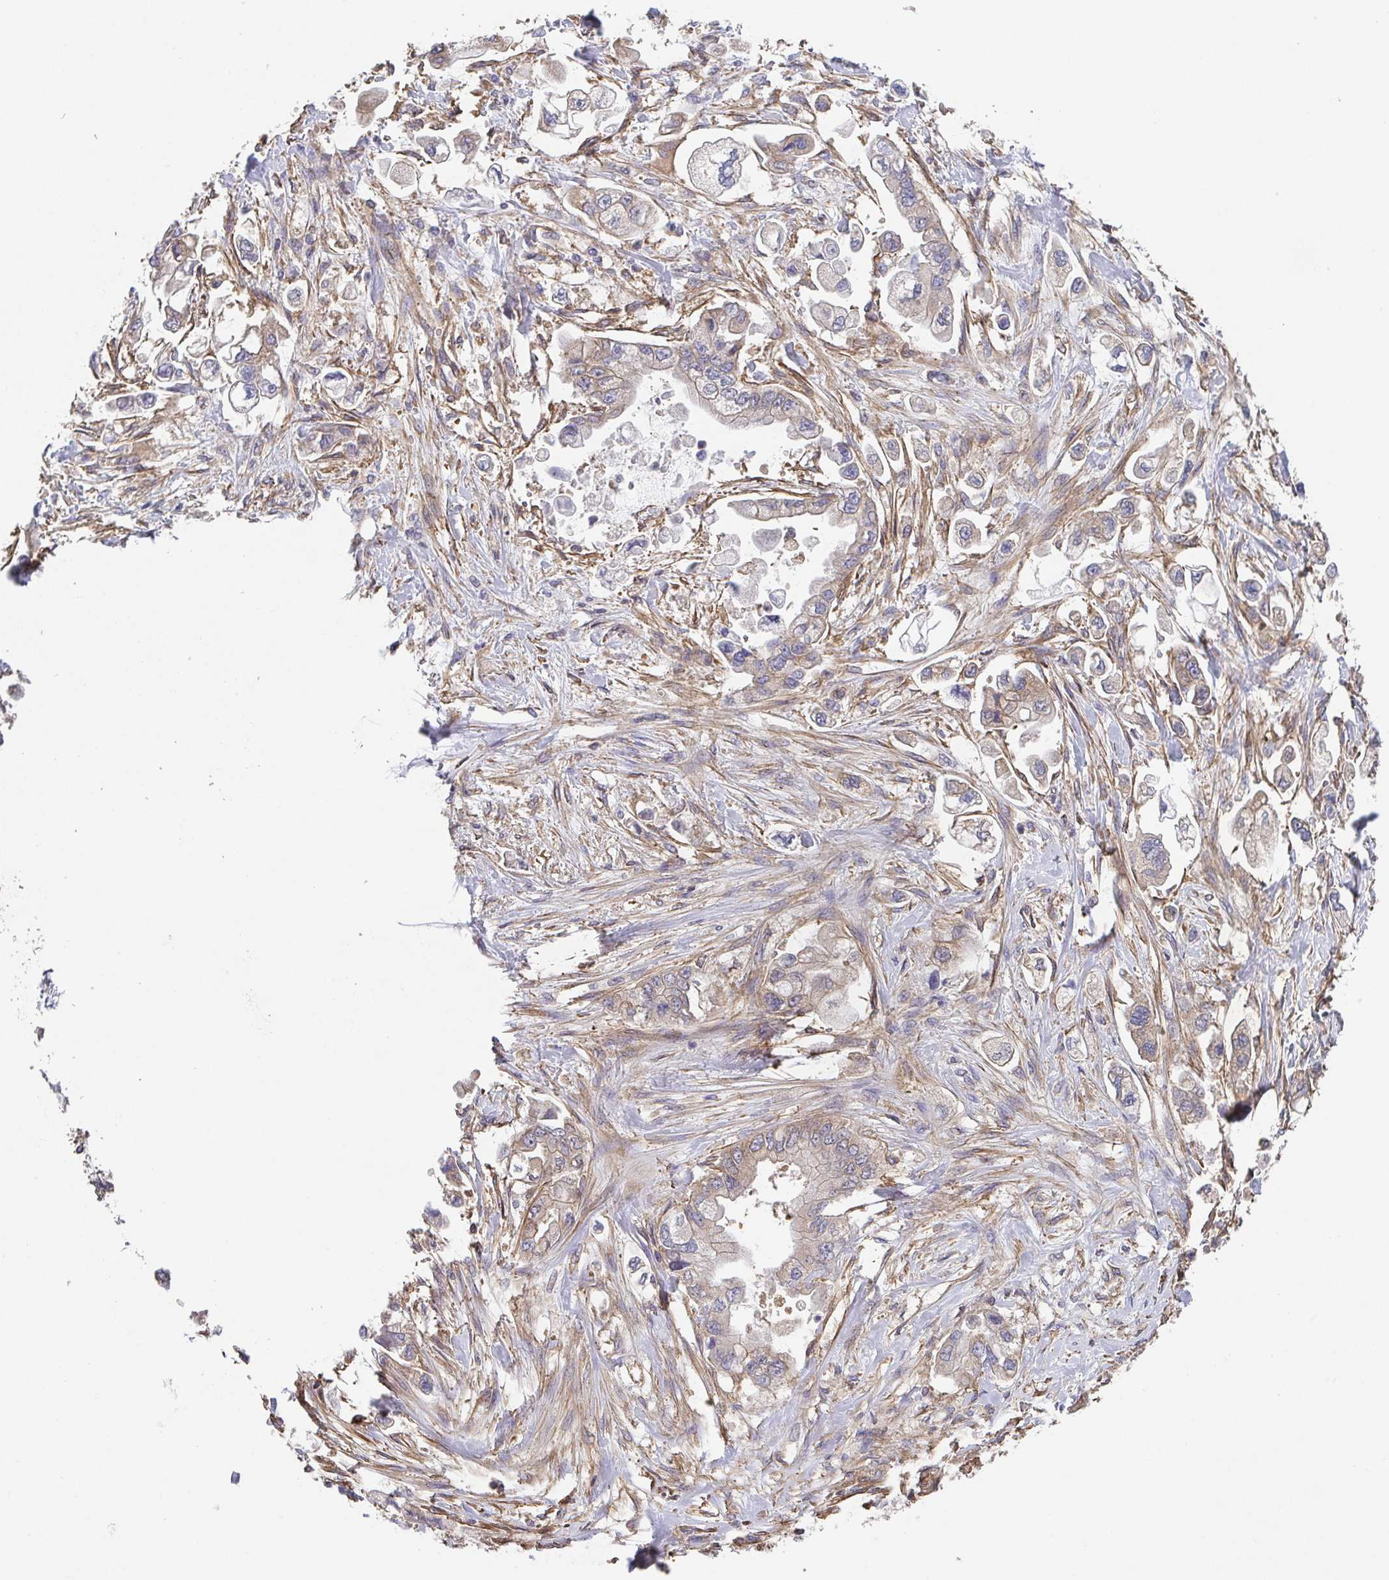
{"staining": {"intensity": "weak", "quantity": "25%-75%", "location": "cytoplasmic/membranous"}, "tissue": "stomach cancer", "cell_type": "Tumor cells", "image_type": "cancer", "snomed": [{"axis": "morphology", "description": "Adenocarcinoma, NOS"}, {"axis": "topography", "description": "Stomach"}], "caption": "Immunohistochemistry of human stomach adenocarcinoma demonstrates low levels of weak cytoplasmic/membranous staining in approximately 25%-75% of tumor cells.", "gene": "TMEM229A", "patient": {"sex": "male", "age": 62}}